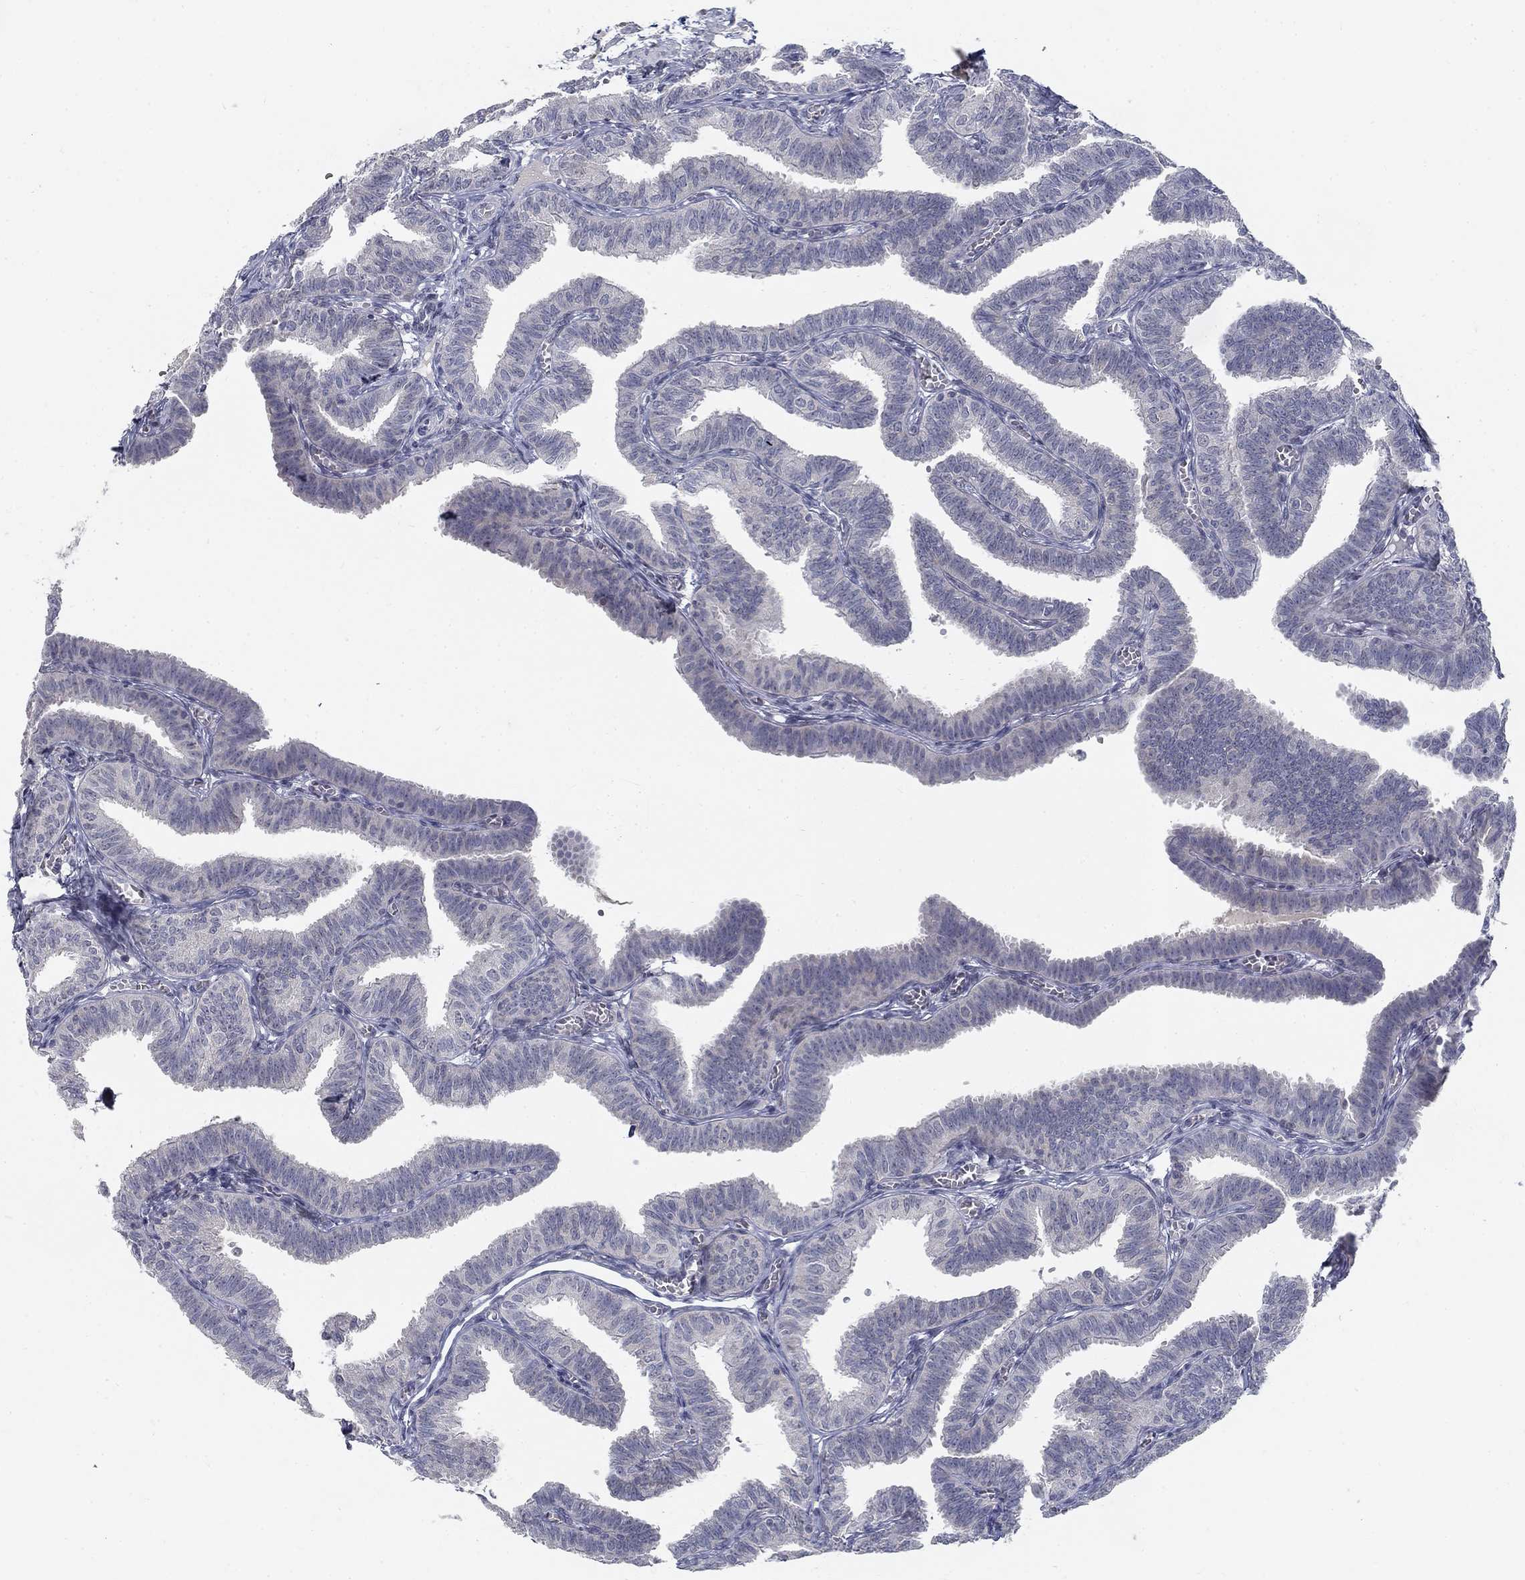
{"staining": {"intensity": "weak", "quantity": "<25%", "location": "cytoplasmic/membranous"}, "tissue": "fallopian tube", "cell_type": "Glandular cells", "image_type": "normal", "snomed": [{"axis": "morphology", "description": "Normal tissue, NOS"}, {"axis": "topography", "description": "Fallopian tube"}], "caption": "DAB (3,3'-diaminobenzidine) immunohistochemical staining of normal fallopian tube shows no significant positivity in glandular cells. (IHC, brightfield microscopy, high magnification).", "gene": "ATP1A3", "patient": {"sex": "female", "age": 25}}